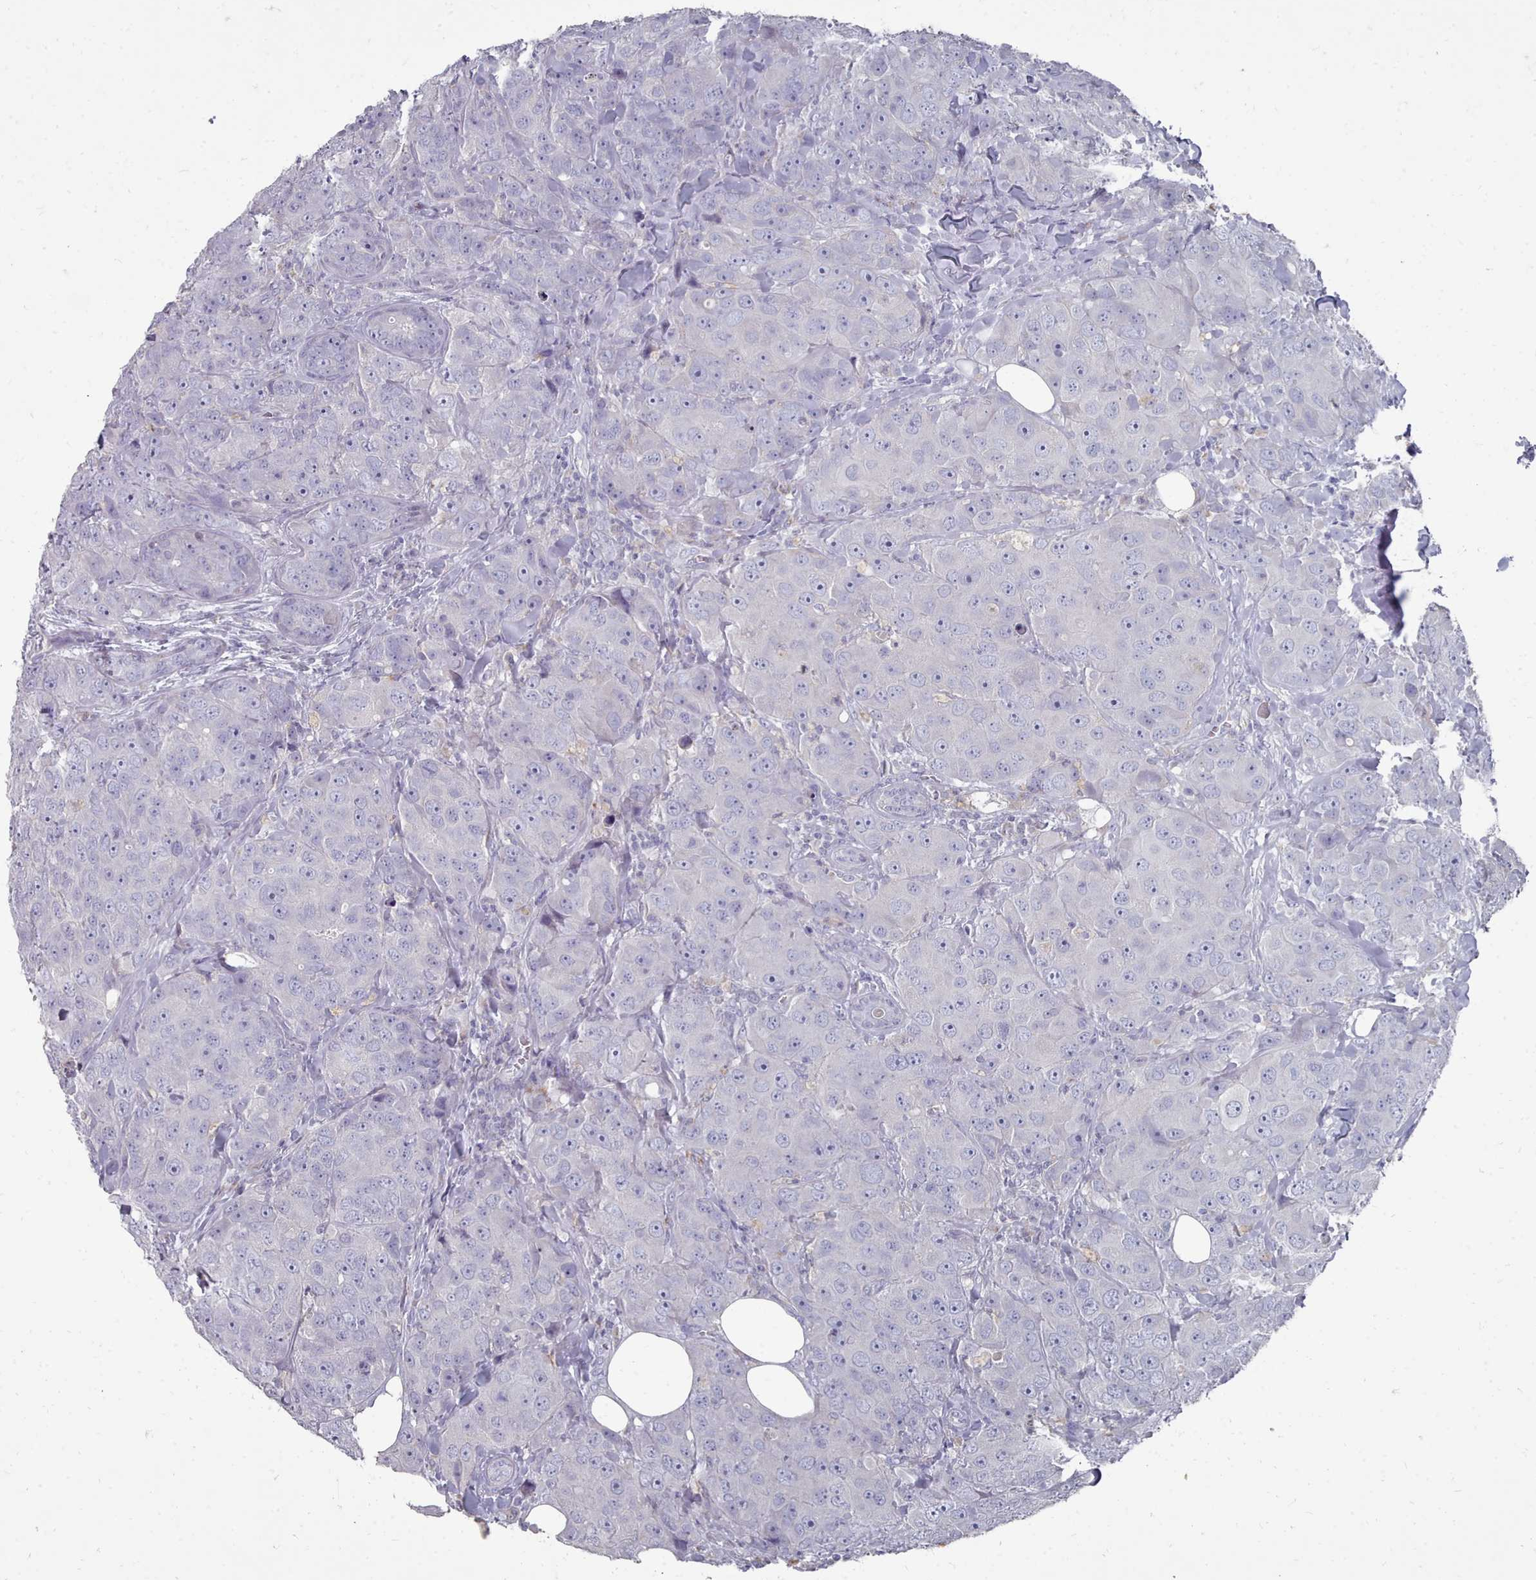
{"staining": {"intensity": "negative", "quantity": "none", "location": "none"}, "tissue": "breast cancer", "cell_type": "Tumor cells", "image_type": "cancer", "snomed": [{"axis": "morphology", "description": "Duct carcinoma"}, {"axis": "topography", "description": "Breast"}], "caption": "The immunohistochemistry (IHC) image has no significant staining in tumor cells of infiltrating ductal carcinoma (breast) tissue.", "gene": "OTULINL", "patient": {"sex": "female", "age": 43}}